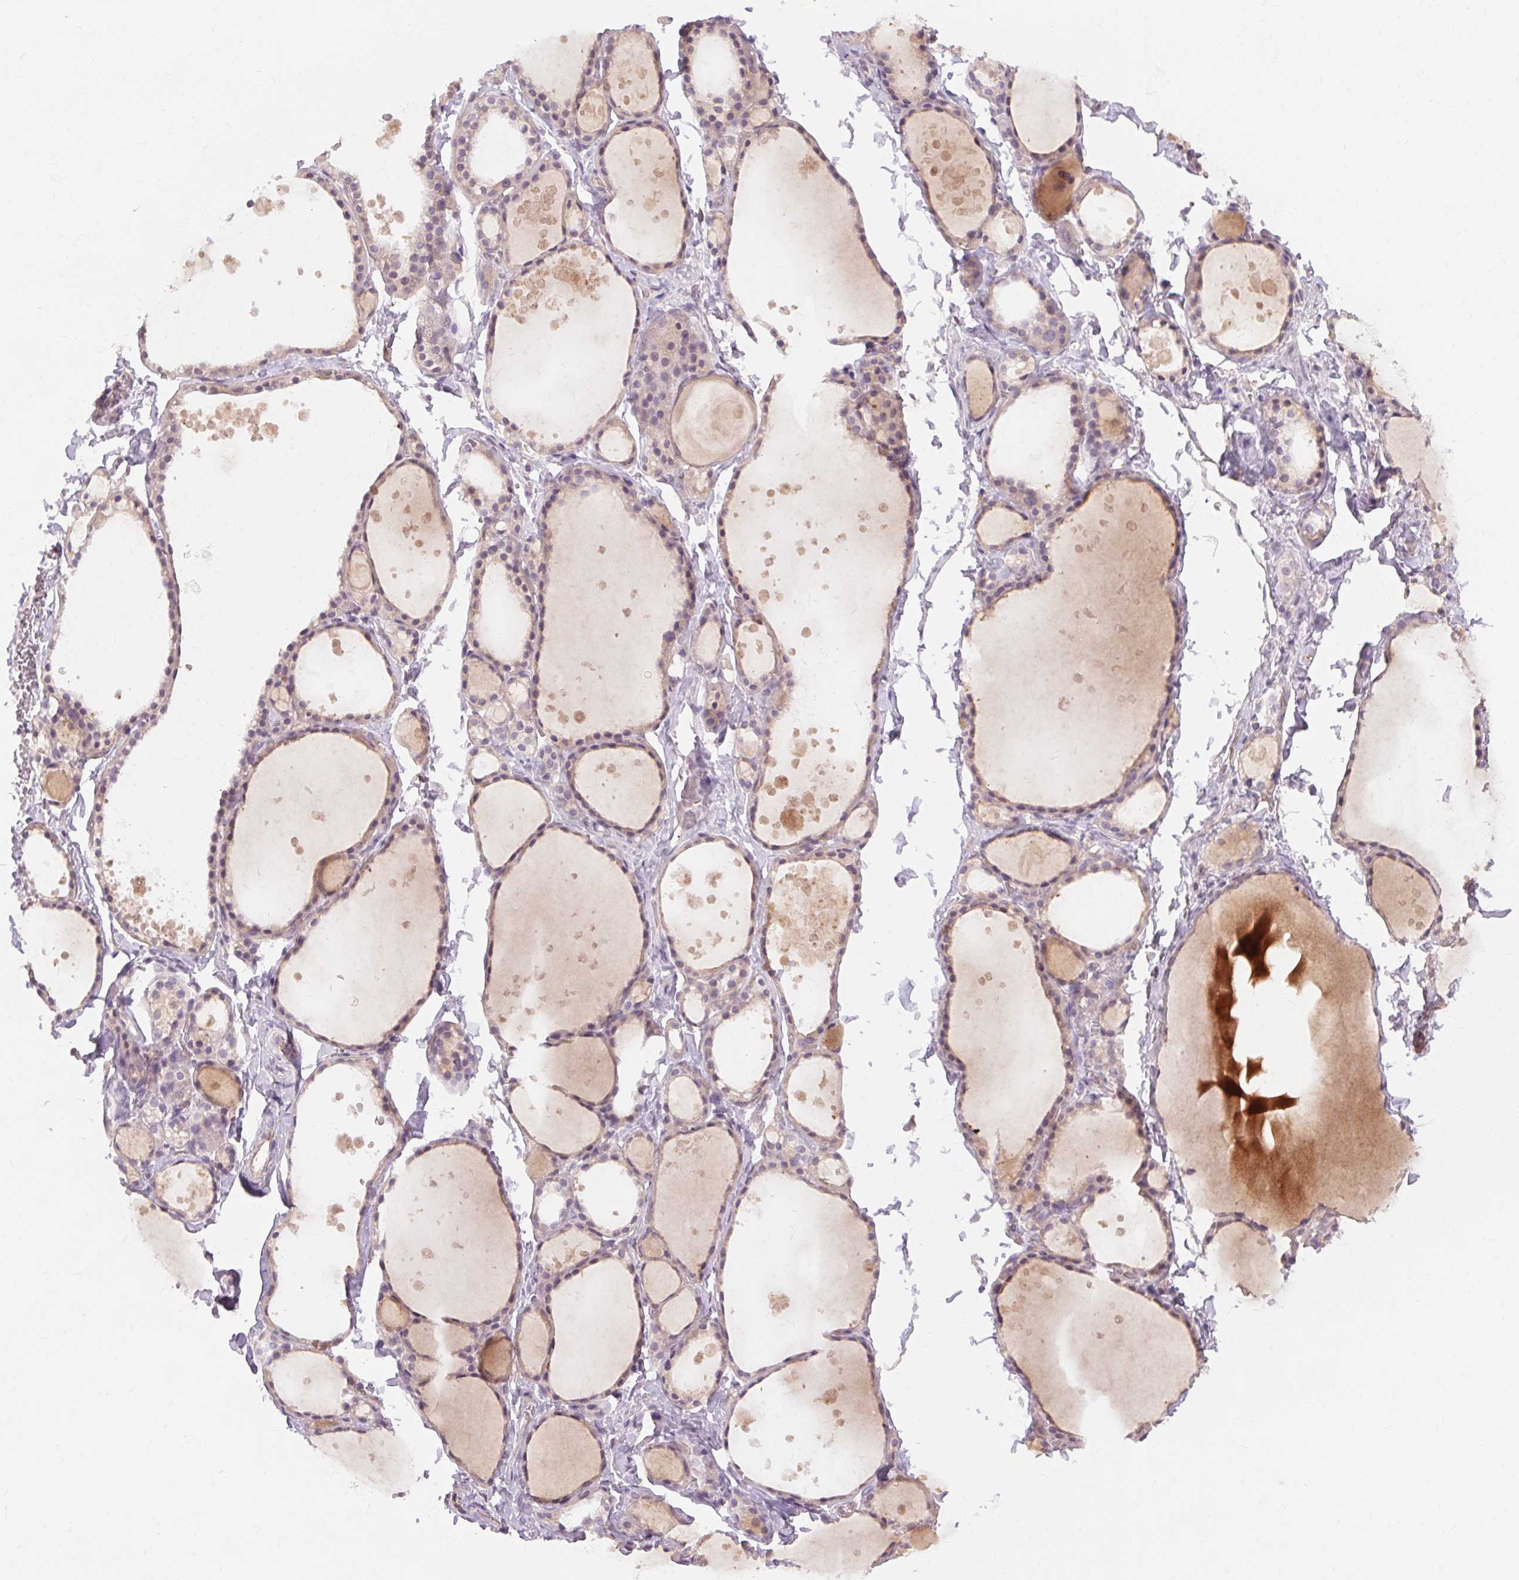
{"staining": {"intensity": "weak", "quantity": ">75%", "location": "cytoplasmic/membranous"}, "tissue": "thyroid gland", "cell_type": "Glandular cells", "image_type": "normal", "snomed": [{"axis": "morphology", "description": "Normal tissue, NOS"}, {"axis": "topography", "description": "Thyroid gland"}], "caption": "Immunohistochemical staining of benign human thyroid gland displays >75% levels of weak cytoplasmic/membranous protein staining in approximately >75% of glandular cells. (IHC, brightfield microscopy, high magnification).", "gene": "TM6SF1", "patient": {"sex": "male", "age": 68}}